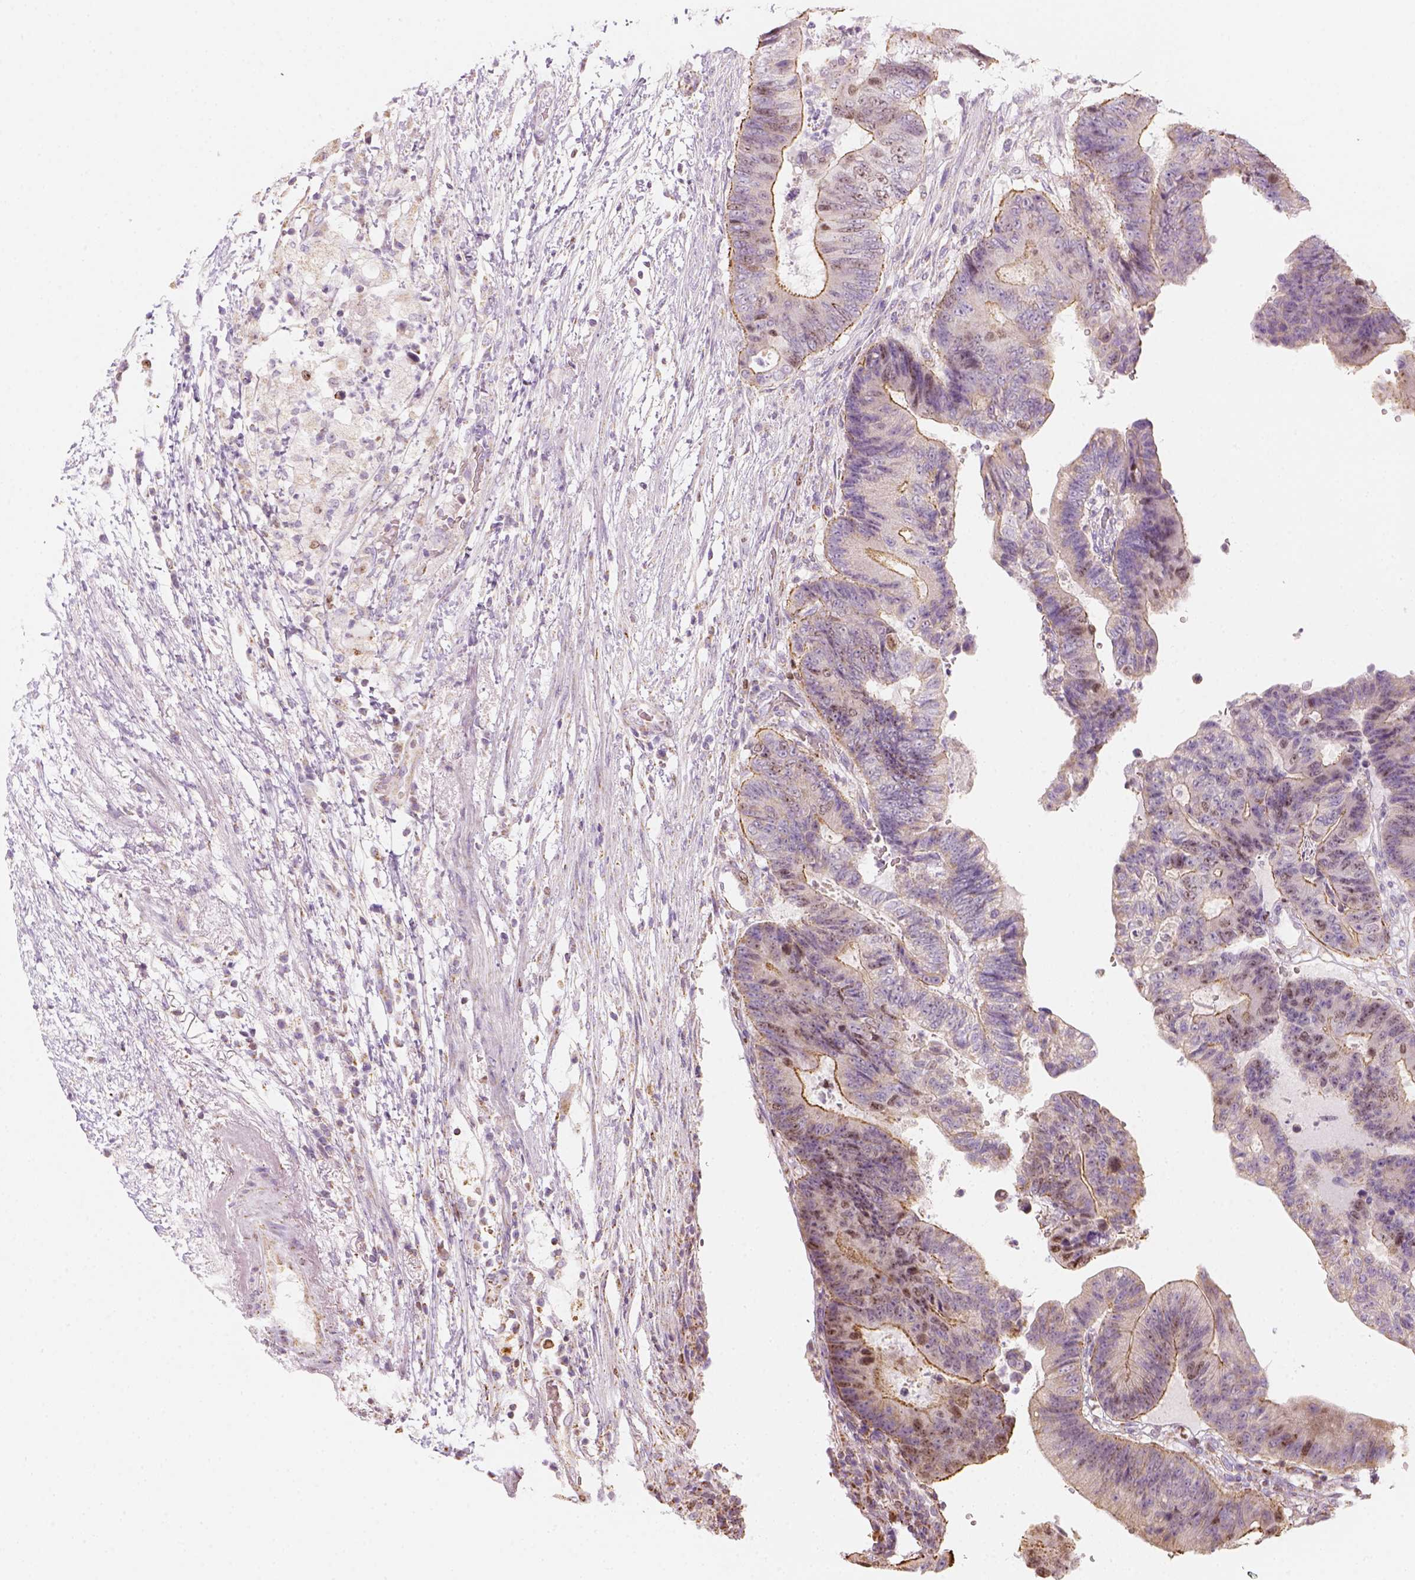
{"staining": {"intensity": "strong", "quantity": "<25%", "location": "nuclear"}, "tissue": "colorectal cancer", "cell_type": "Tumor cells", "image_type": "cancer", "snomed": [{"axis": "morphology", "description": "Adenocarcinoma, NOS"}, {"axis": "topography", "description": "Colon"}], "caption": "Immunohistochemistry (IHC) of colorectal cancer shows medium levels of strong nuclear staining in approximately <25% of tumor cells.", "gene": "LCA5", "patient": {"sex": "female", "age": 48}}